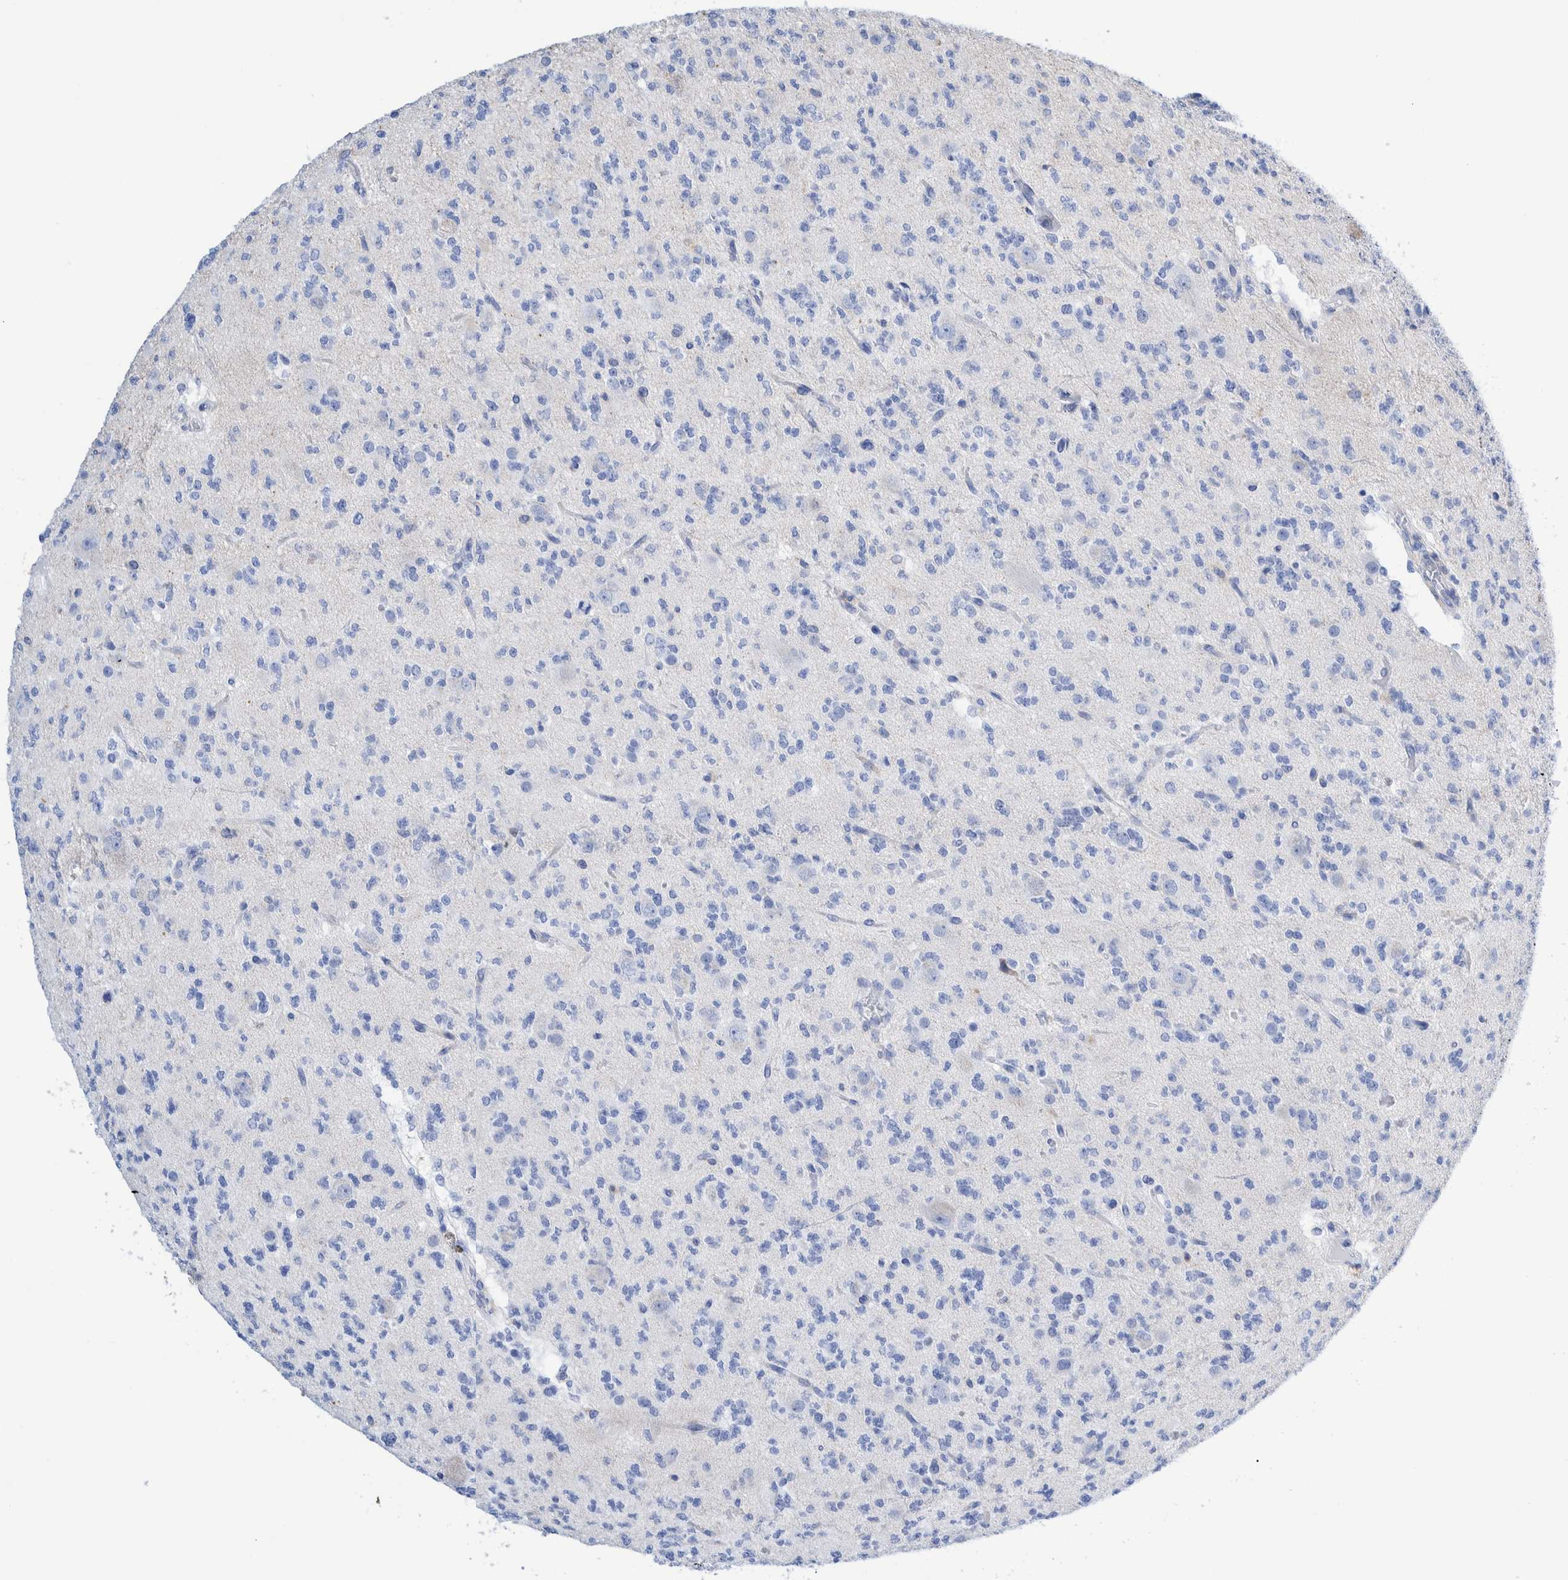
{"staining": {"intensity": "negative", "quantity": "none", "location": "none"}, "tissue": "glioma", "cell_type": "Tumor cells", "image_type": "cancer", "snomed": [{"axis": "morphology", "description": "Glioma, malignant, Low grade"}, {"axis": "topography", "description": "Brain"}], "caption": "Immunohistochemistry (IHC) photomicrograph of human glioma stained for a protein (brown), which exhibits no expression in tumor cells. Brightfield microscopy of IHC stained with DAB (brown) and hematoxylin (blue), captured at high magnification.", "gene": "KRT14", "patient": {"sex": "male", "age": 38}}